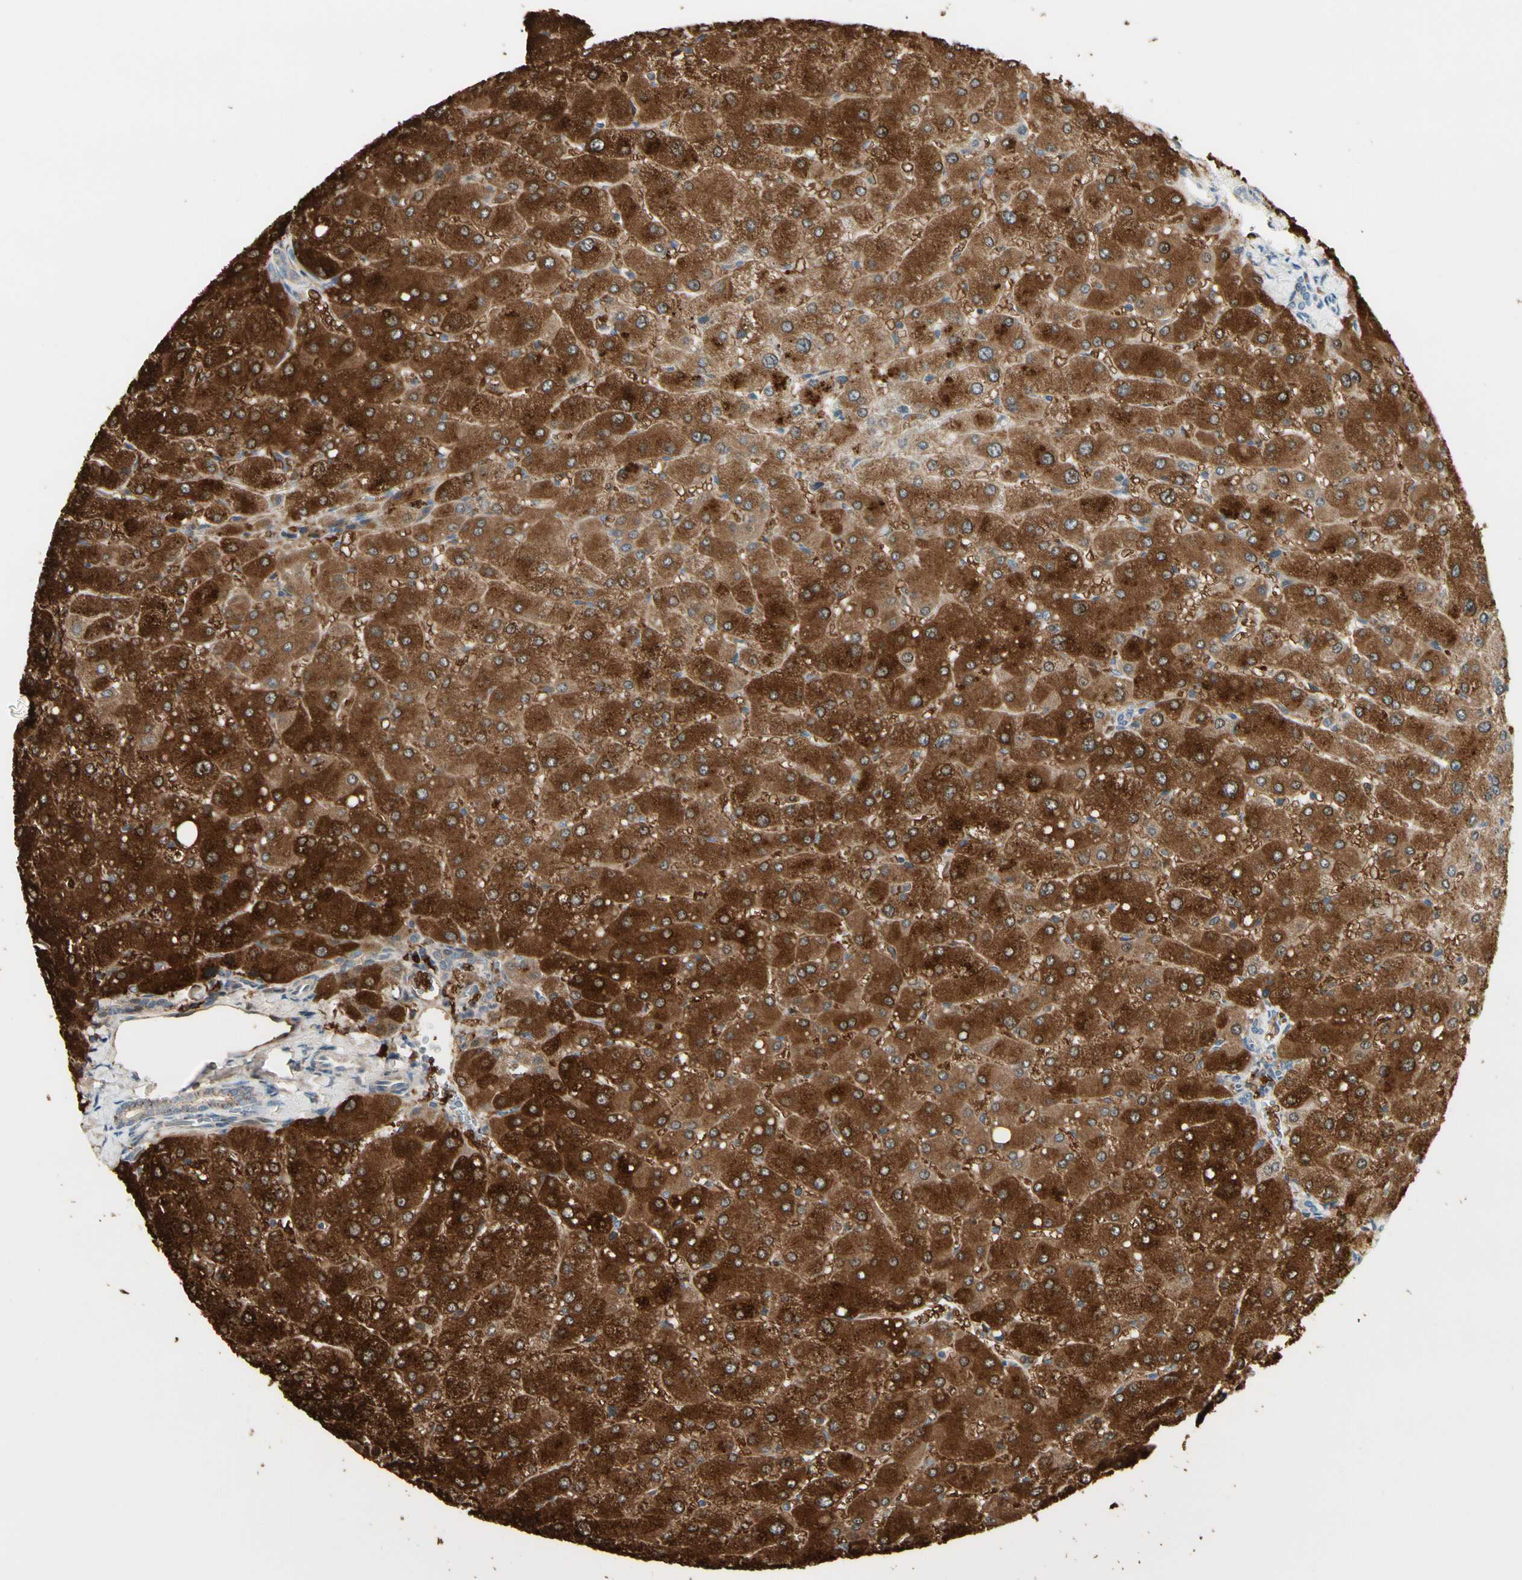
{"staining": {"intensity": "weak", "quantity": "25%-75%", "location": "cytoplasmic/membranous"}, "tissue": "liver", "cell_type": "Cholangiocytes", "image_type": "normal", "snomed": [{"axis": "morphology", "description": "Normal tissue, NOS"}, {"axis": "topography", "description": "Liver"}], "caption": "Immunohistochemistry (IHC) histopathology image of benign human liver stained for a protein (brown), which shows low levels of weak cytoplasmic/membranous expression in about 25%-75% of cholangiocytes.", "gene": "P3H2", "patient": {"sex": "male", "age": 55}}